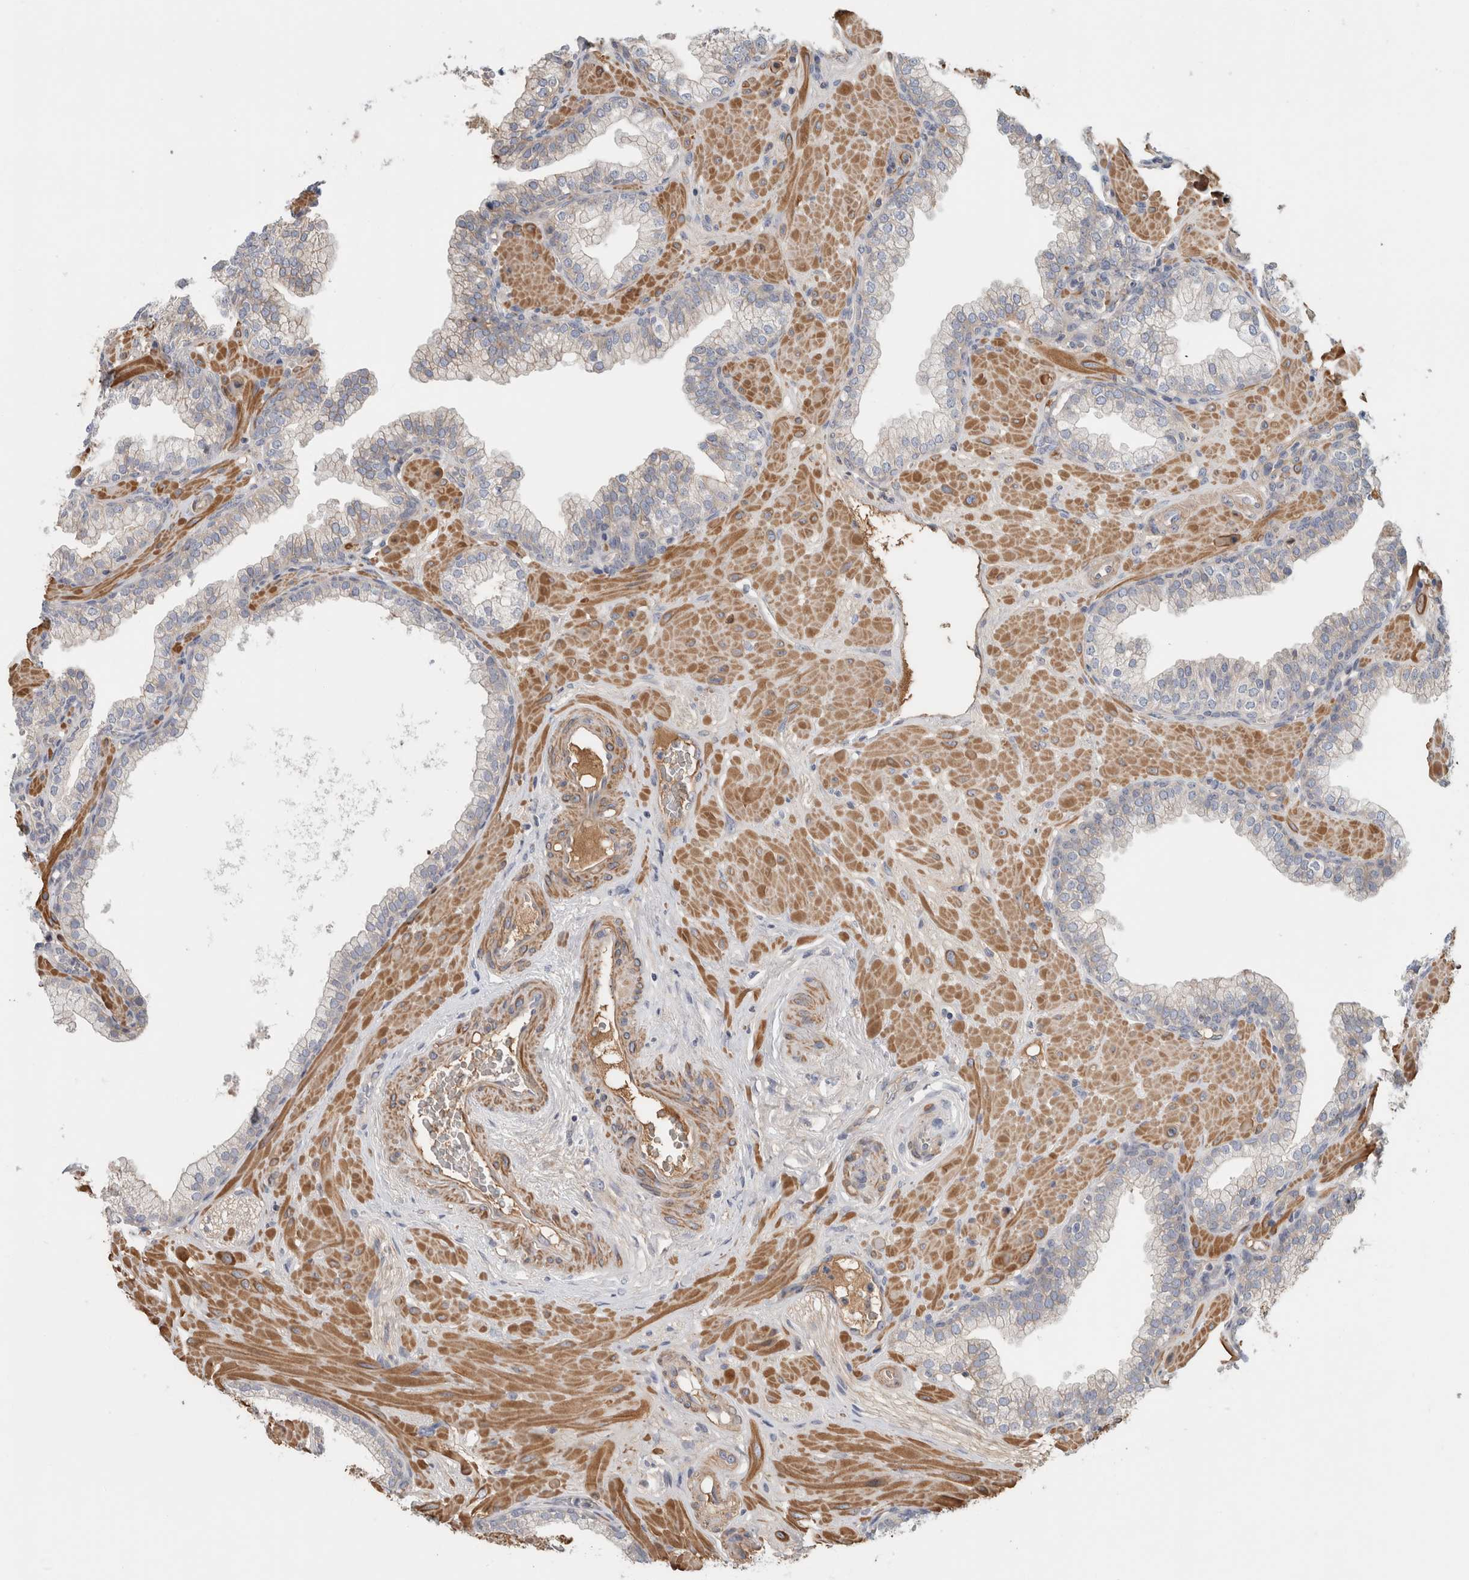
{"staining": {"intensity": "weak", "quantity": "<25%", "location": "cytoplasmic/membranous"}, "tissue": "prostate", "cell_type": "Glandular cells", "image_type": "normal", "snomed": [{"axis": "morphology", "description": "Normal tissue, NOS"}, {"axis": "morphology", "description": "Urothelial carcinoma, Low grade"}, {"axis": "topography", "description": "Urinary bladder"}, {"axis": "topography", "description": "Prostate"}], "caption": "Immunohistochemistry histopathology image of unremarkable prostate: human prostate stained with DAB demonstrates no significant protein positivity in glandular cells. Nuclei are stained in blue.", "gene": "CFI", "patient": {"sex": "male", "age": 60}}